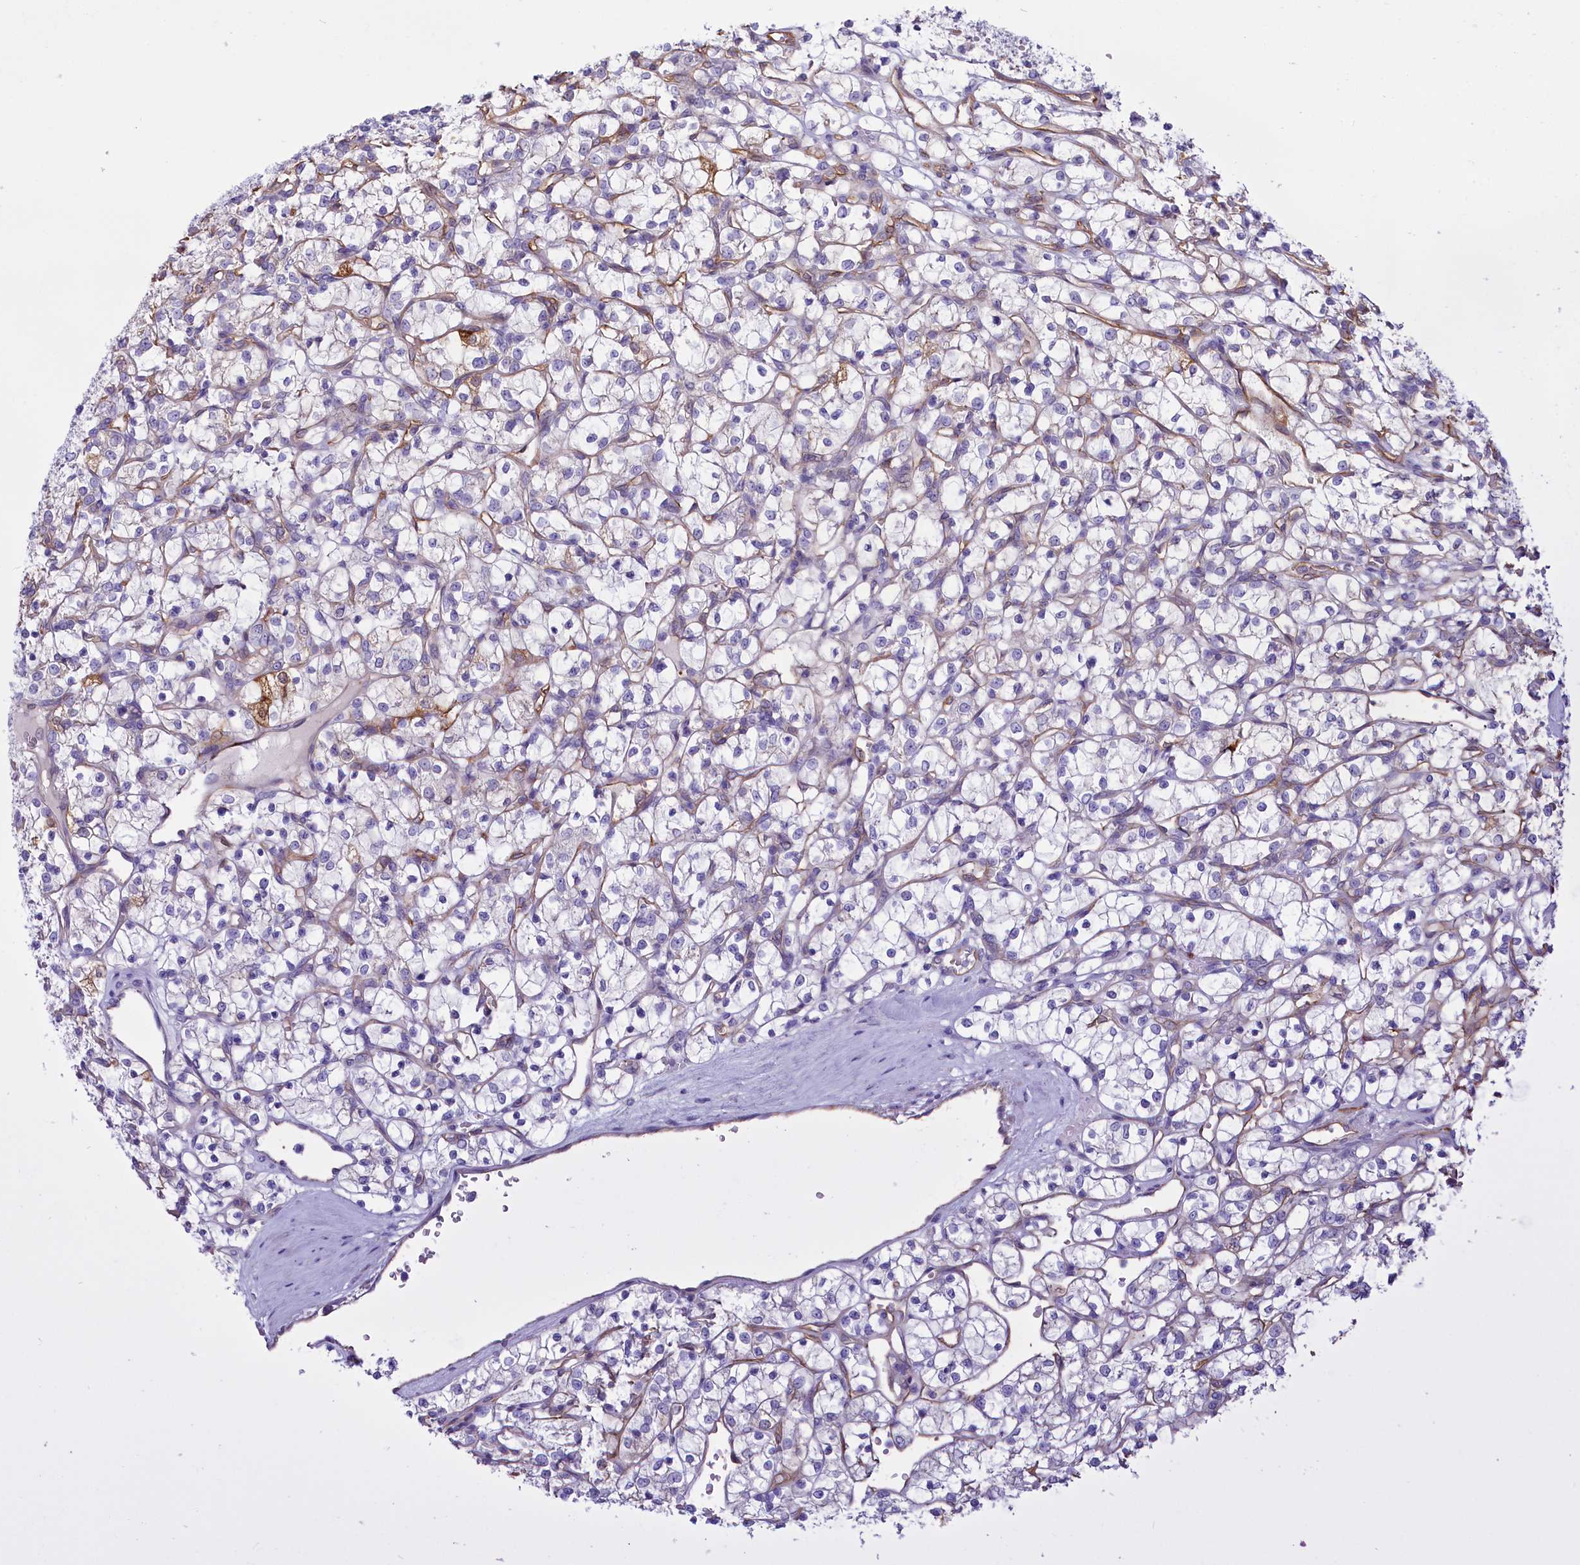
{"staining": {"intensity": "moderate", "quantity": "<25%", "location": "cytoplasmic/membranous"}, "tissue": "renal cancer", "cell_type": "Tumor cells", "image_type": "cancer", "snomed": [{"axis": "morphology", "description": "Adenocarcinoma, NOS"}, {"axis": "topography", "description": "Kidney"}], "caption": "Renal adenocarcinoma stained with a protein marker shows moderate staining in tumor cells.", "gene": "LMOD3", "patient": {"sex": "female", "age": 69}}